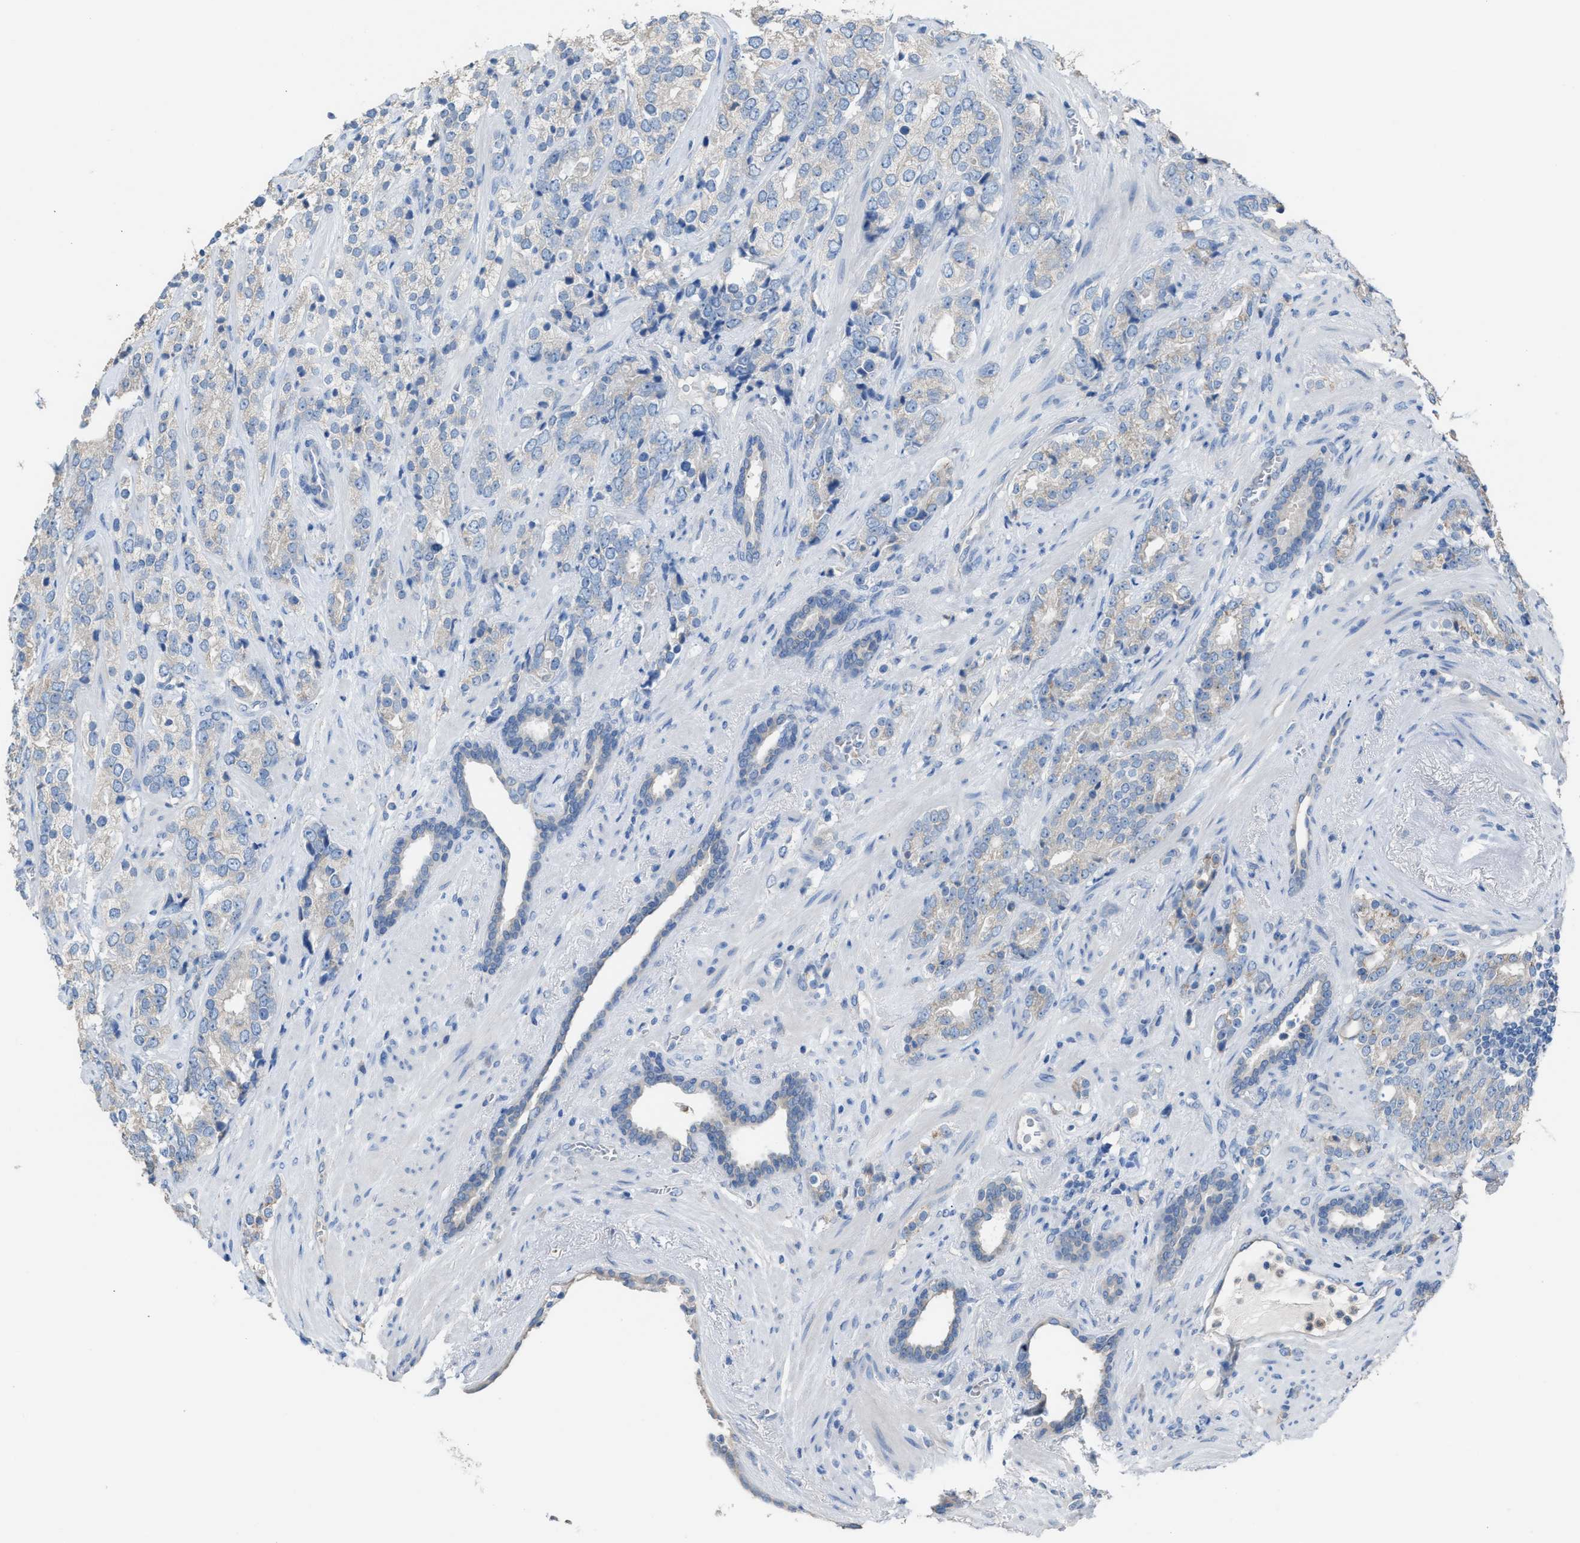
{"staining": {"intensity": "weak", "quantity": "<25%", "location": "cytoplasmic/membranous"}, "tissue": "prostate cancer", "cell_type": "Tumor cells", "image_type": "cancer", "snomed": [{"axis": "morphology", "description": "Adenocarcinoma, High grade"}, {"axis": "topography", "description": "Prostate"}], "caption": "The histopathology image displays no significant expression in tumor cells of prostate cancer.", "gene": "NQO2", "patient": {"sex": "male", "age": 71}}